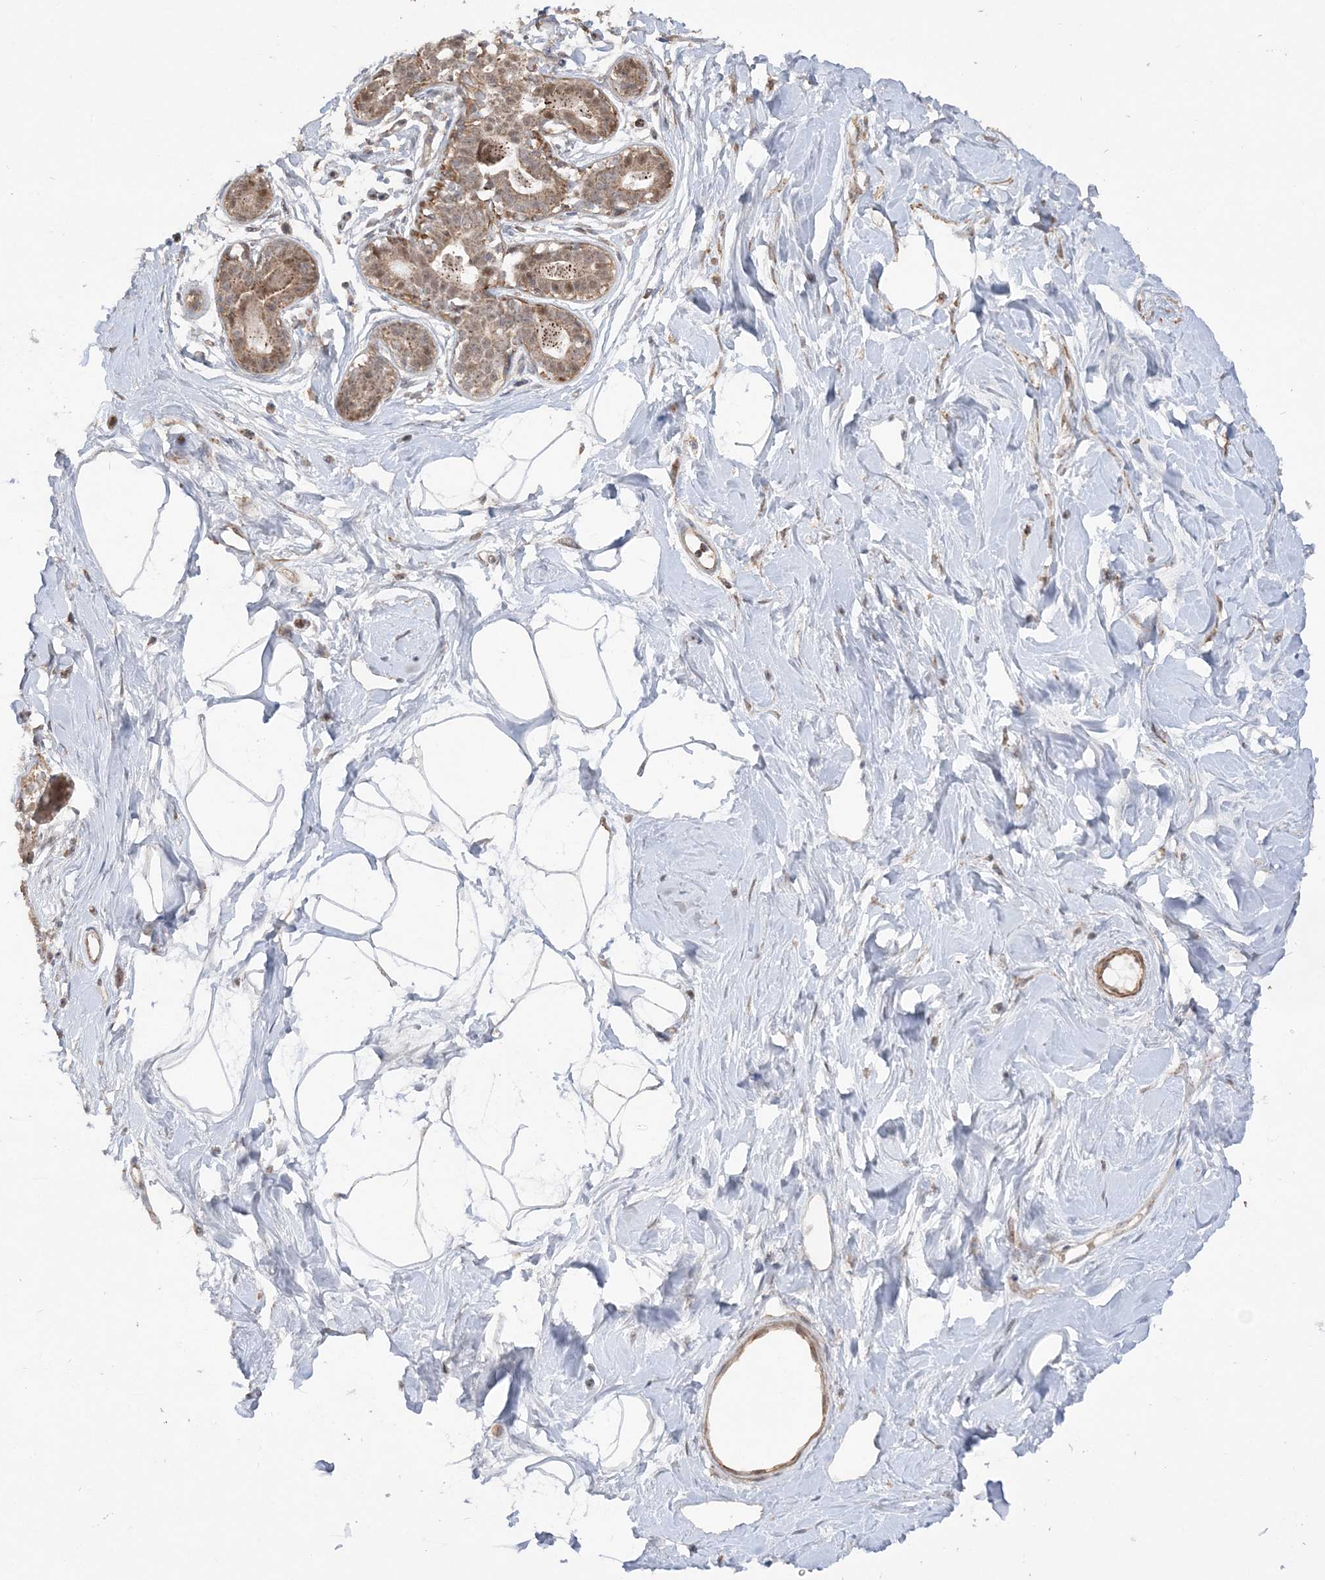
{"staining": {"intensity": "negative", "quantity": "none", "location": "none"}, "tissue": "breast", "cell_type": "Adipocytes", "image_type": "normal", "snomed": [{"axis": "morphology", "description": "Normal tissue, NOS"}, {"axis": "topography", "description": "Breast"}], "caption": "Protein analysis of unremarkable breast reveals no significant expression in adipocytes.", "gene": "SCLT1", "patient": {"sex": "female", "age": 45}}